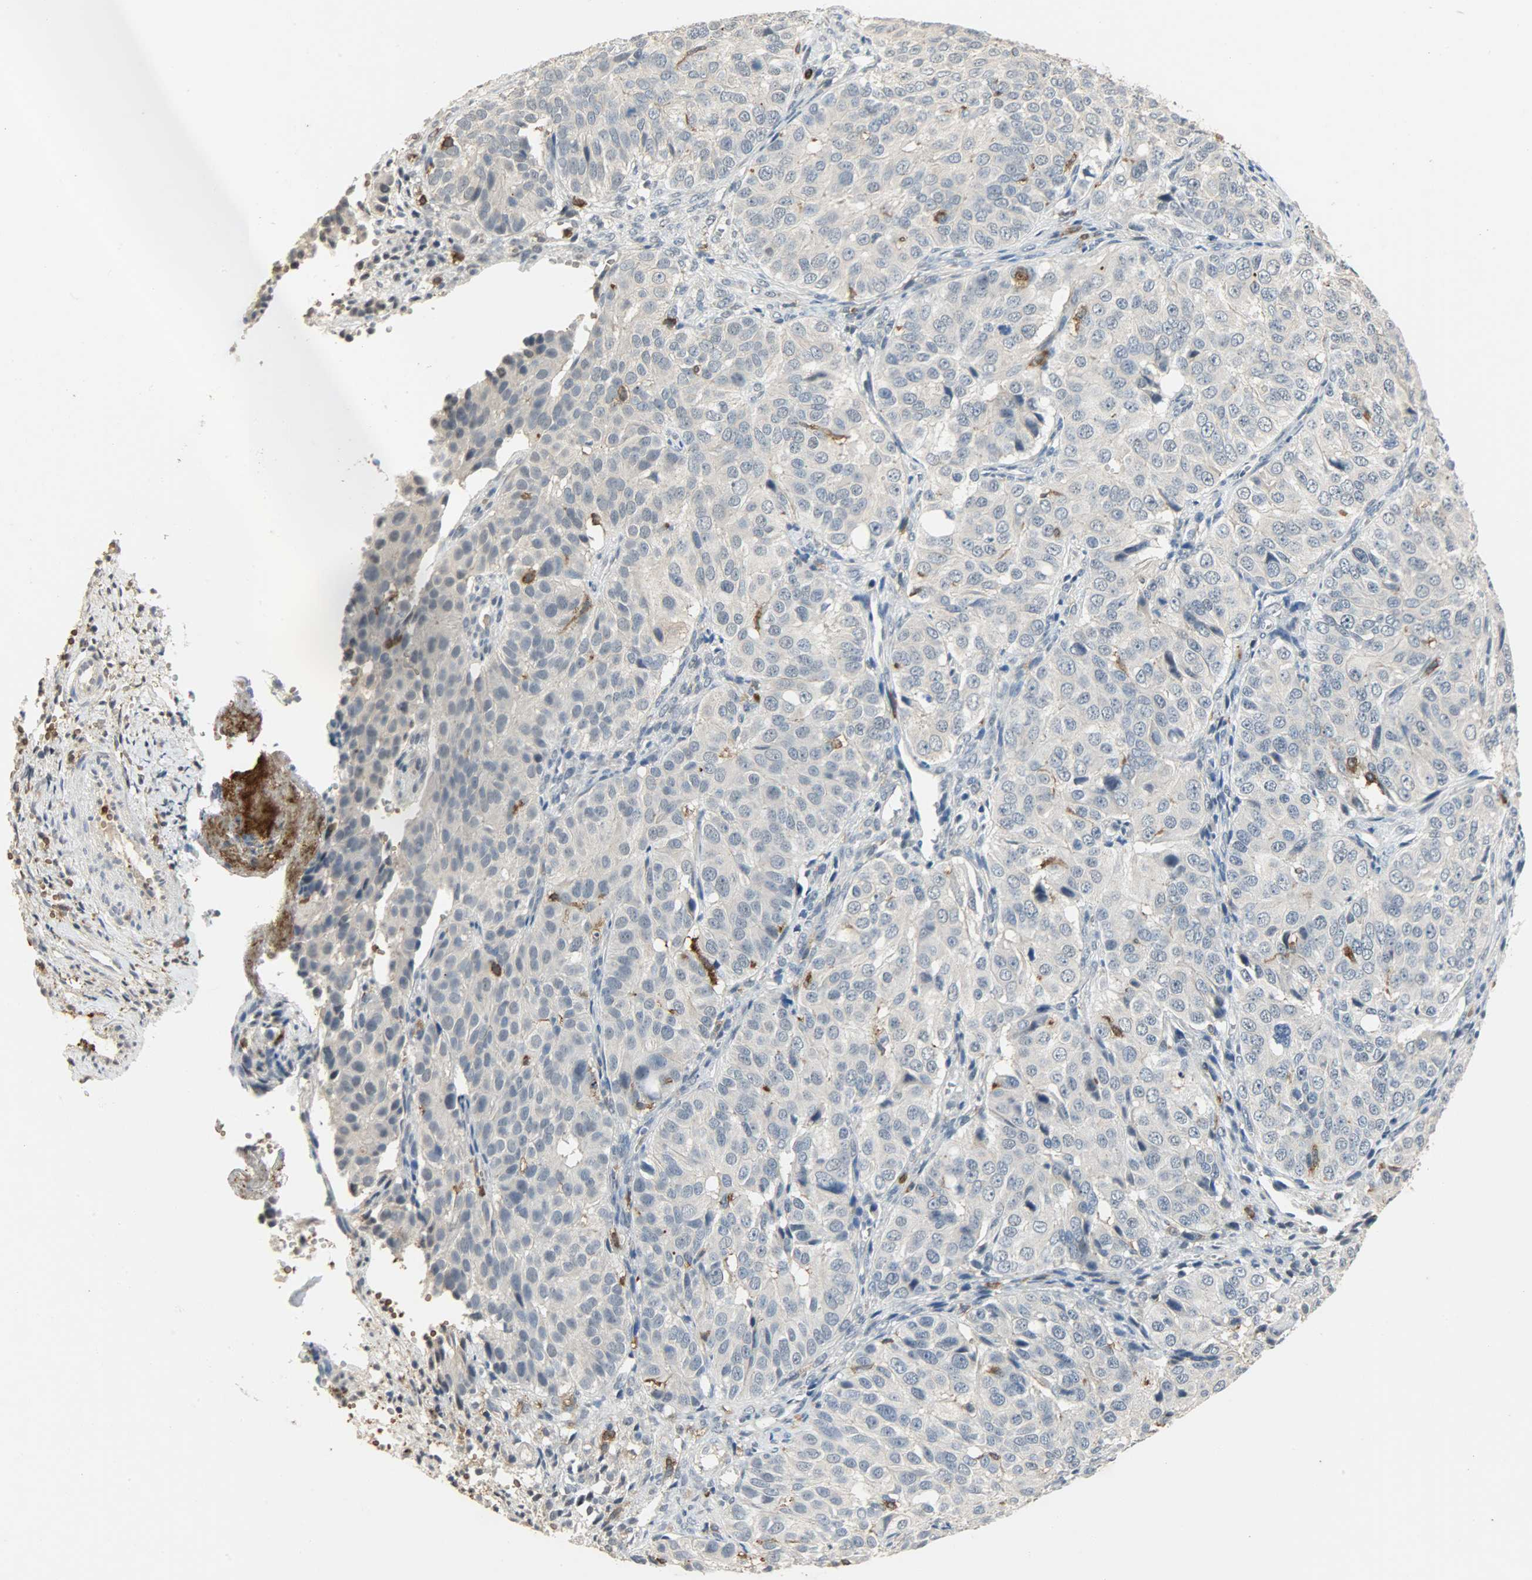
{"staining": {"intensity": "negative", "quantity": "none", "location": "none"}, "tissue": "ovarian cancer", "cell_type": "Tumor cells", "image_type": "cancer", "snomed": [{"axis": "morphology", "description": "Carcinoma, endometroid"}, {"axis": "topography", "description": "Ovary"}], "caption": "Photomicrograph shows no protein expression in tumor cells of endometroid carcinoma (ovarian) tissue.", "gene": "SKAP2", "patient": {"sex": "female", "age": 51}}